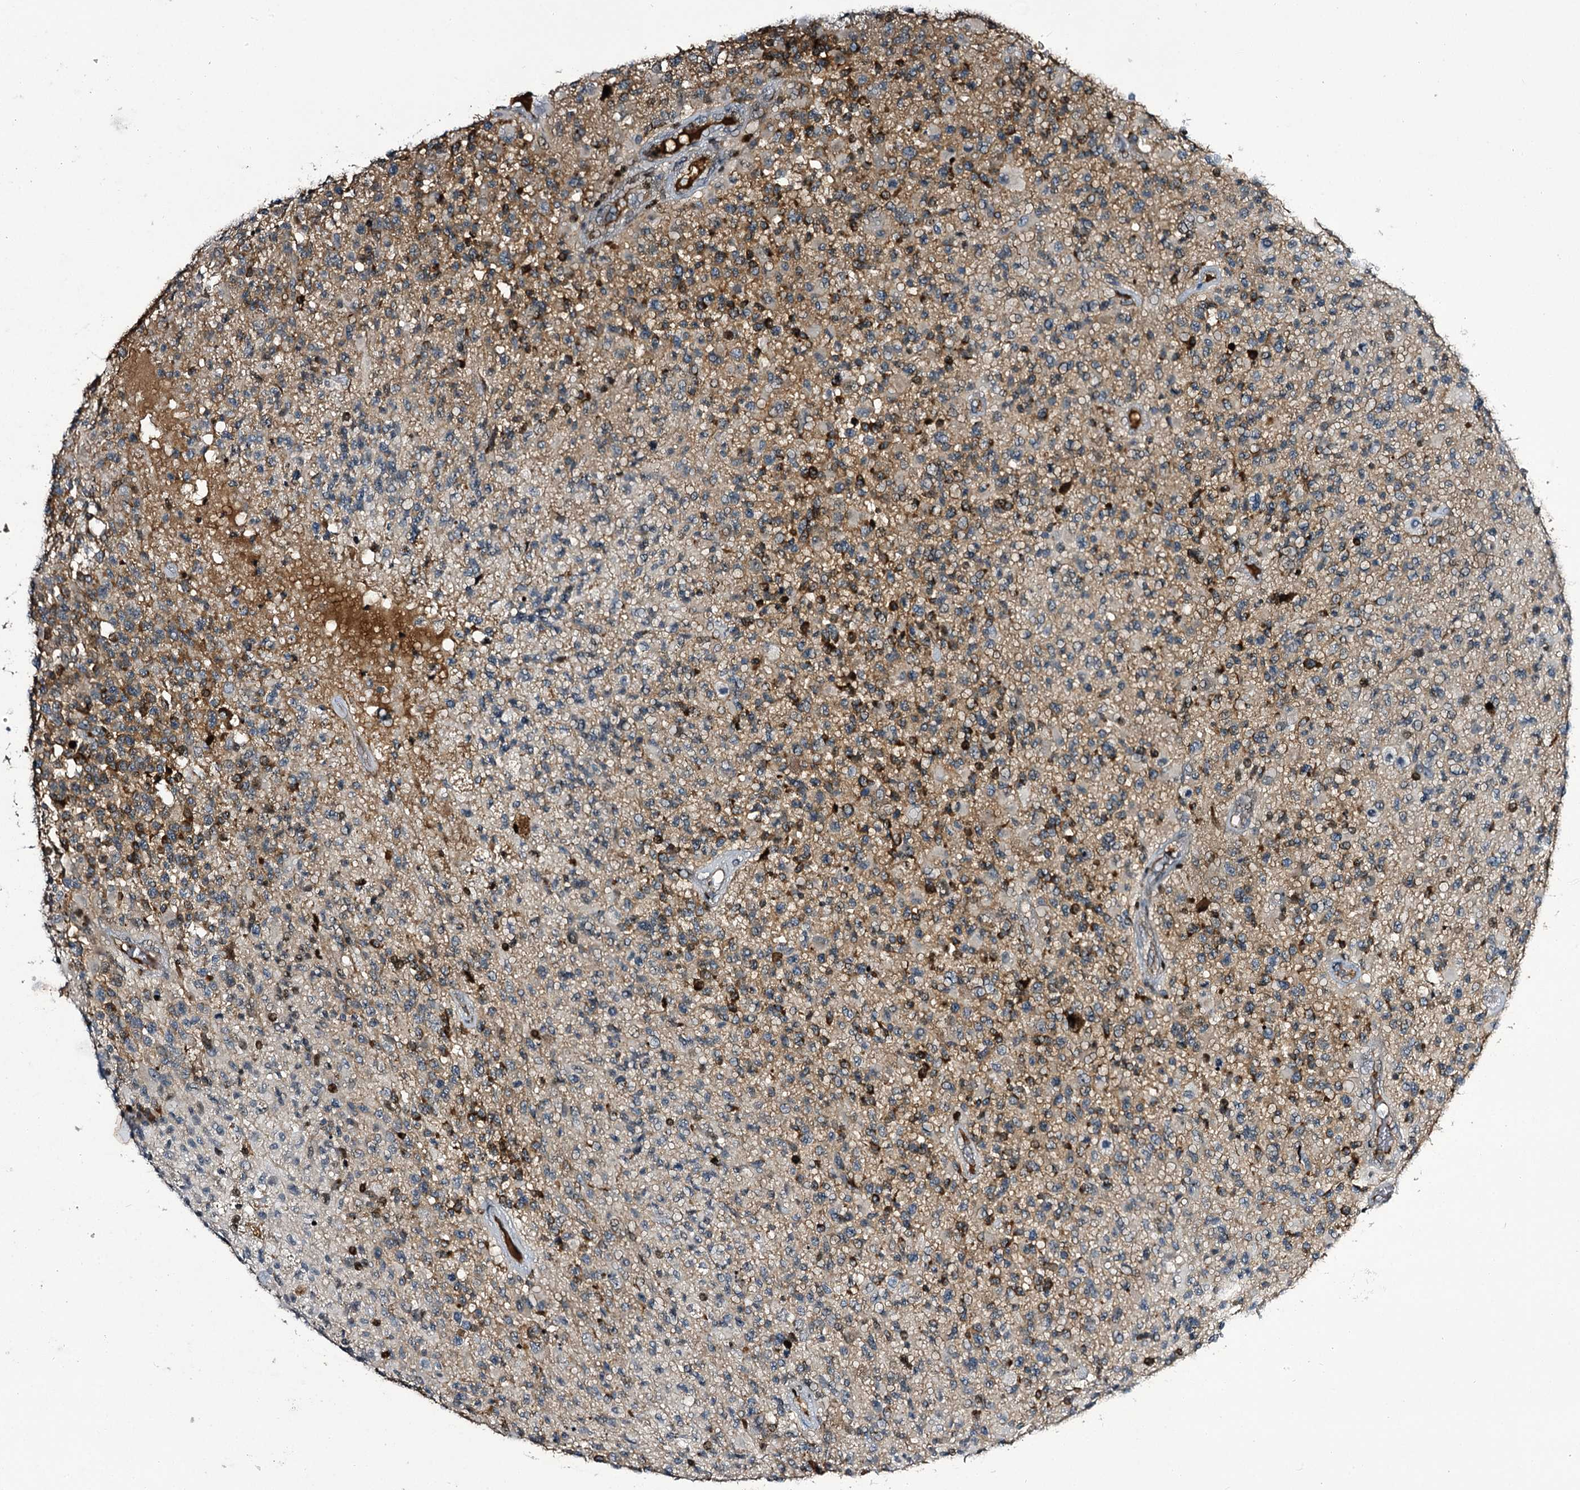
{"staining": {"intensity": "moderate", "quantity": "25%-75%", "location": "cytoplasmic/membranous"}, "tissue": "glioma", "cell_type": "Tumor cells", "image_type": "cancer", "snomed": [{"axis": "morphology", "description": "Glioma, malignant, High grade"}, {"axis": "morphology", "description": "Glioblastoma, NOS"}, {"axis": "topography", "description": "Brain"}], "caption": "A histopathology image of human malignant high-grade glioma stained for a protein reveals moderate cytoplasmic/membranous brown staining in tumor cells. (Stains: DAB (3,3'-diaminobenzidine) in brown, nuclei in blue, Microscopy: brightfield microscopy at high magnification).", "gene": "ITFG2", "patient": {"sex": "male", "age": 60}}